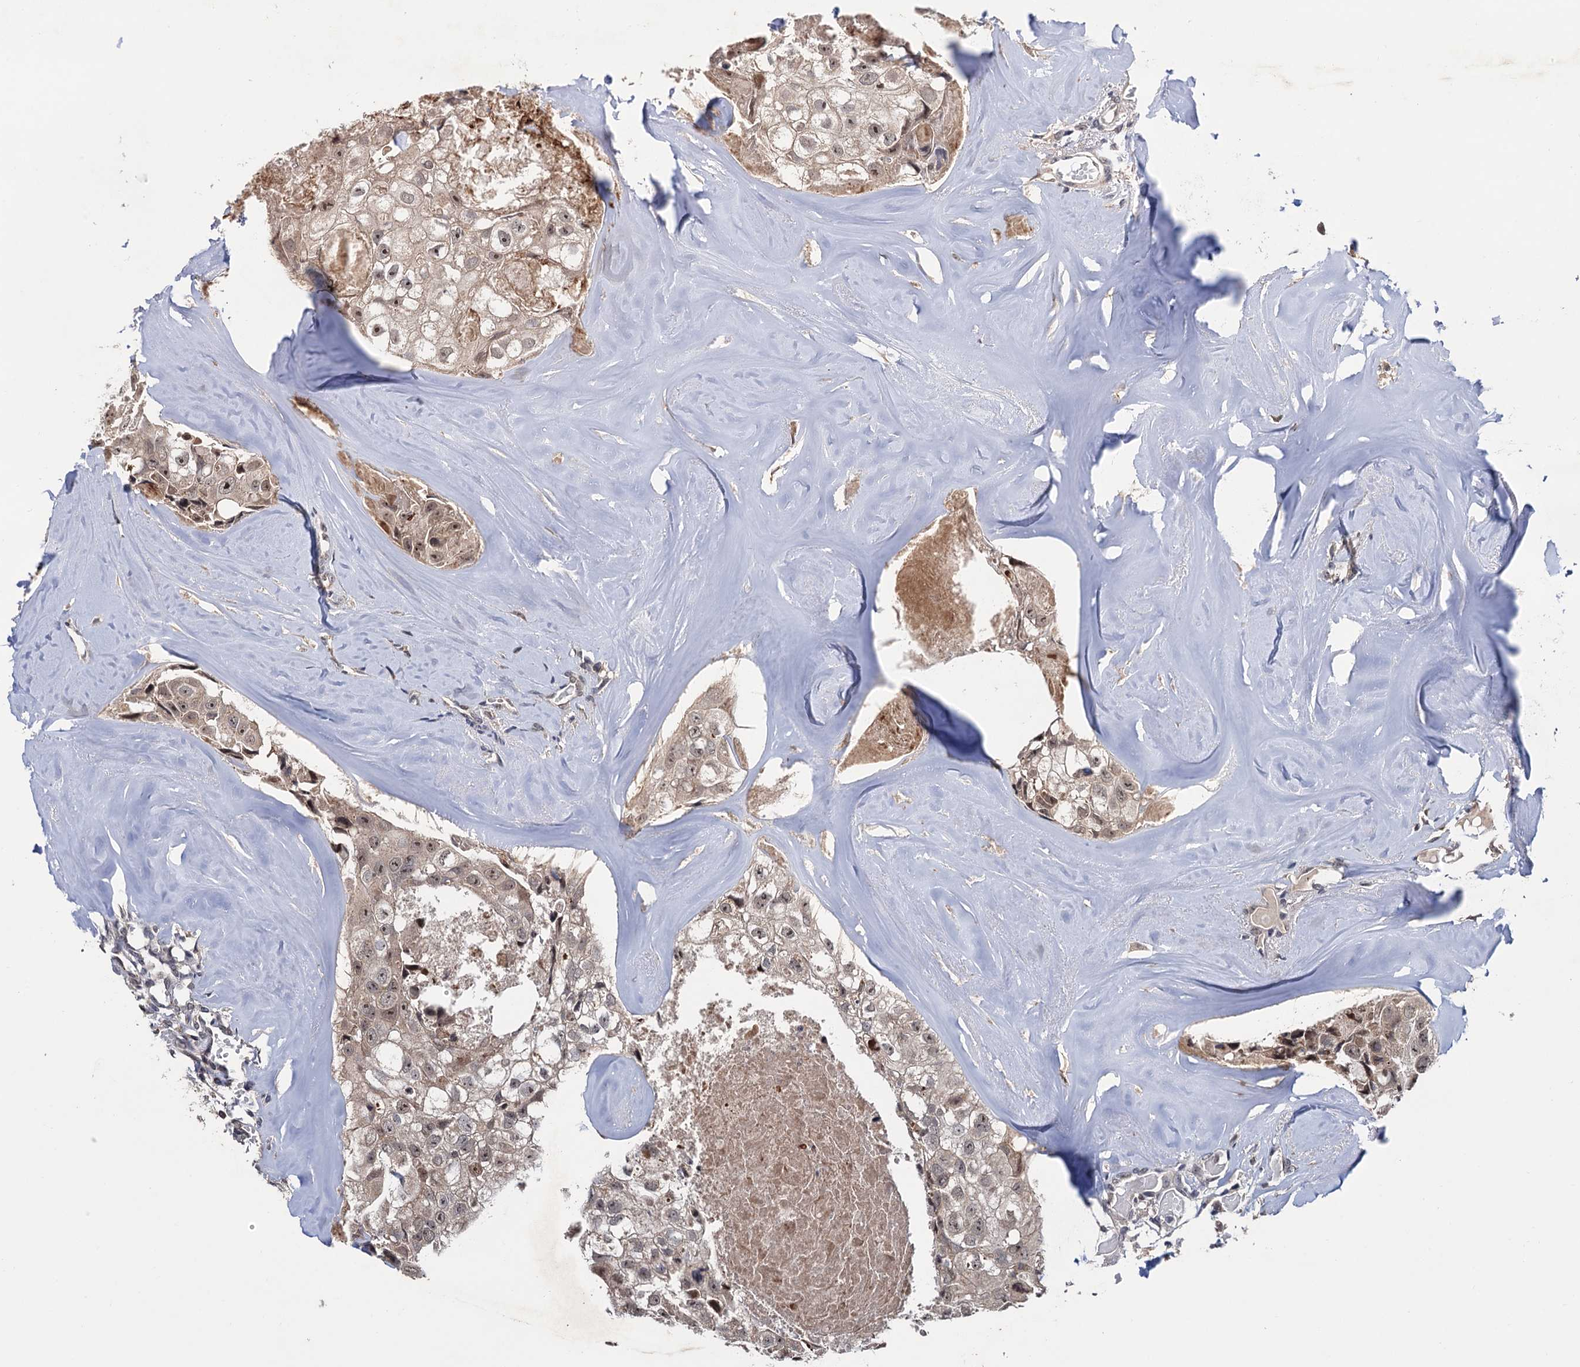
{"staining": {"intensity": "weak", "quantity": ">75%", "location": "nuclear"}, "tissue": "head and neck cancer", "cell_type": "Tumor cells", "image_type": "cancer", "snomed": [{"axis": "morphology", "description": "Adenocarcinoma, NOS"}, {"axis": "morphology", "description": "Adenocarcinoma, metastatic, NOS"}, {"axis": "topography", "description": "Head-Neck"}], "caption": "A brown stain labels weak nuclear positivity of a protein in human head and neck cancer (metastatic adenocarcinoma) tumor cells. (IHC, brightfield microscopy, high magnification).", "gene": "LRRC63", "patient": {"sex": "male", "age": 75}}